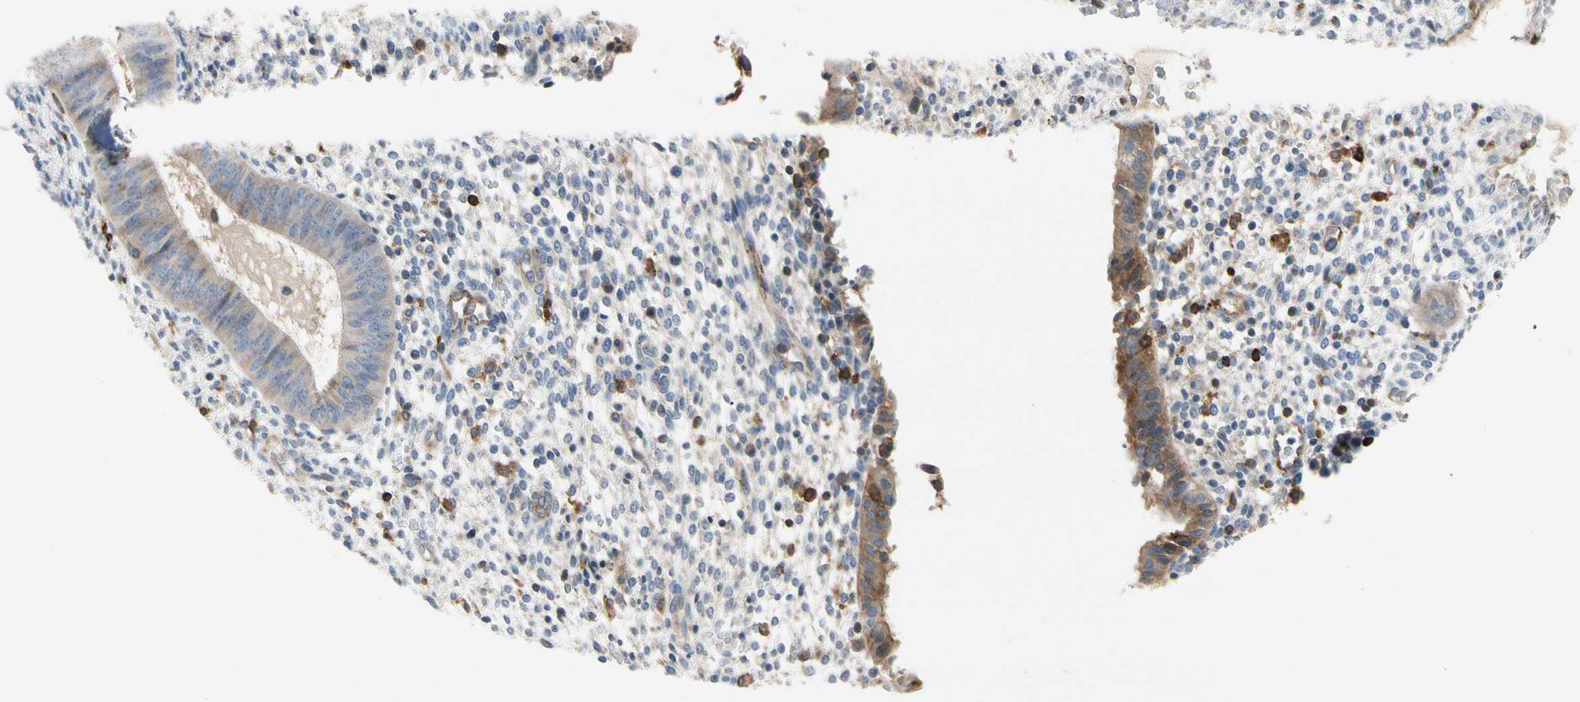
{"staining": {"intensity": "weak", "quantity": "<25%", "location": "cytoplasmic/membranous"}, "tissue": "endometrium", "cell_type": "Cells in endometrial stroma", "image_type": "normal", "snomed": [{"axis": "morphology", "description": "Normal tissue, NOS"}, {"axis": "topography", "description": "Endometrium"}], "caption": "An image of human endometrium is negative for staining in cells in endometrial stroma. (DAB (3,3'-diaminobenzidine) immunohistochemistry (IHC) visualized using brightfield microscopy, high magnification).", "gene": "GAS6", "patient": {"sex": "female", "age": 35}}